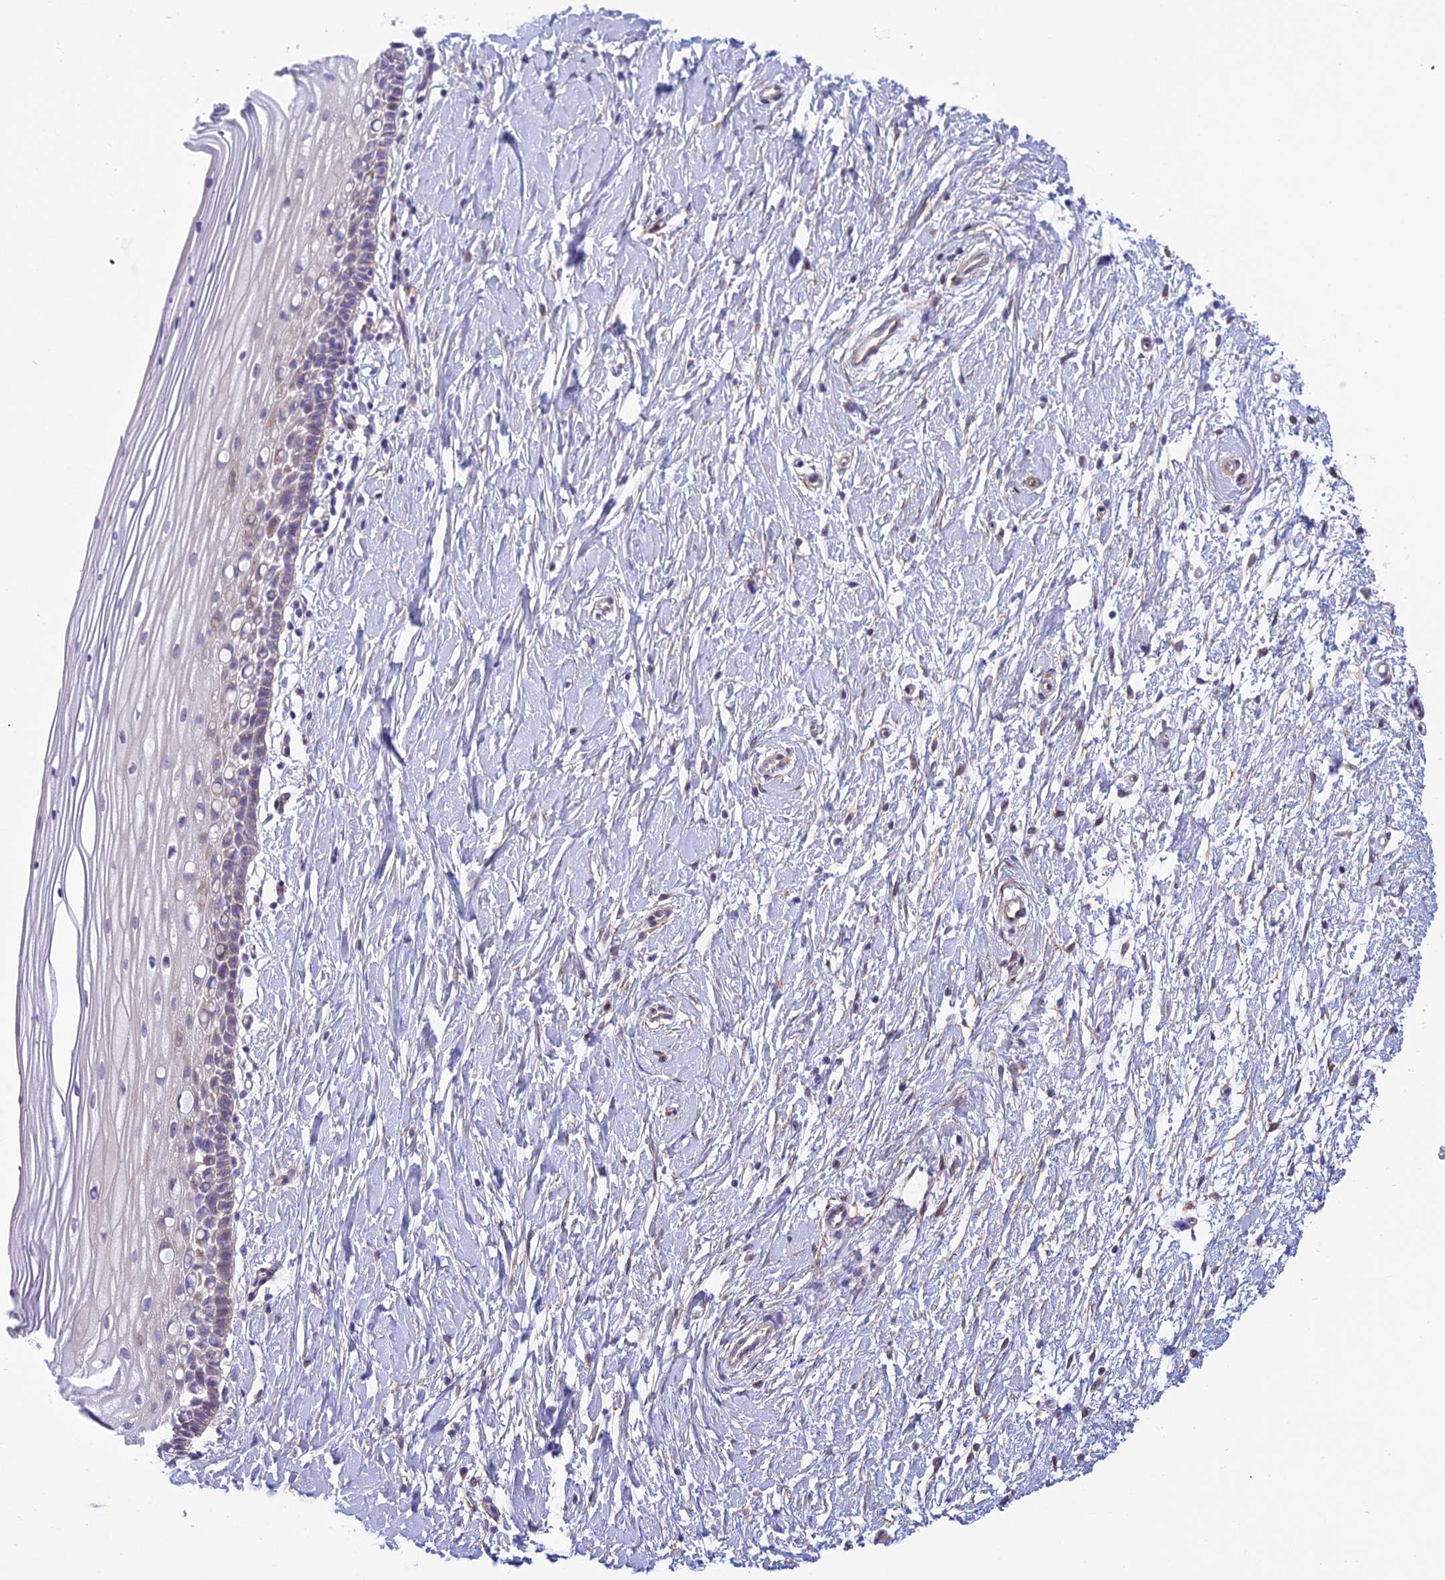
{"staining": {"intensity": "moderate", "quantity": "<25%", "location": "cytoplasmic/membranous"}, "tissue": "cervix", "cell_type": "Squamous epithelial cells", "image_type": "normal", "snomed": [{"axis": "morphology", "description": "Normal tissue, NOS"}, {"axis": "topography", "description": "Cervix"}], "caption": "Human cervix stained with a brown dye reveals moderate cytoplasmic/membranous positive expression in approximately <25% of squamous epithelial cells.", "gene": "DUS2", "patient": {"sex": "female", "age": 39}}